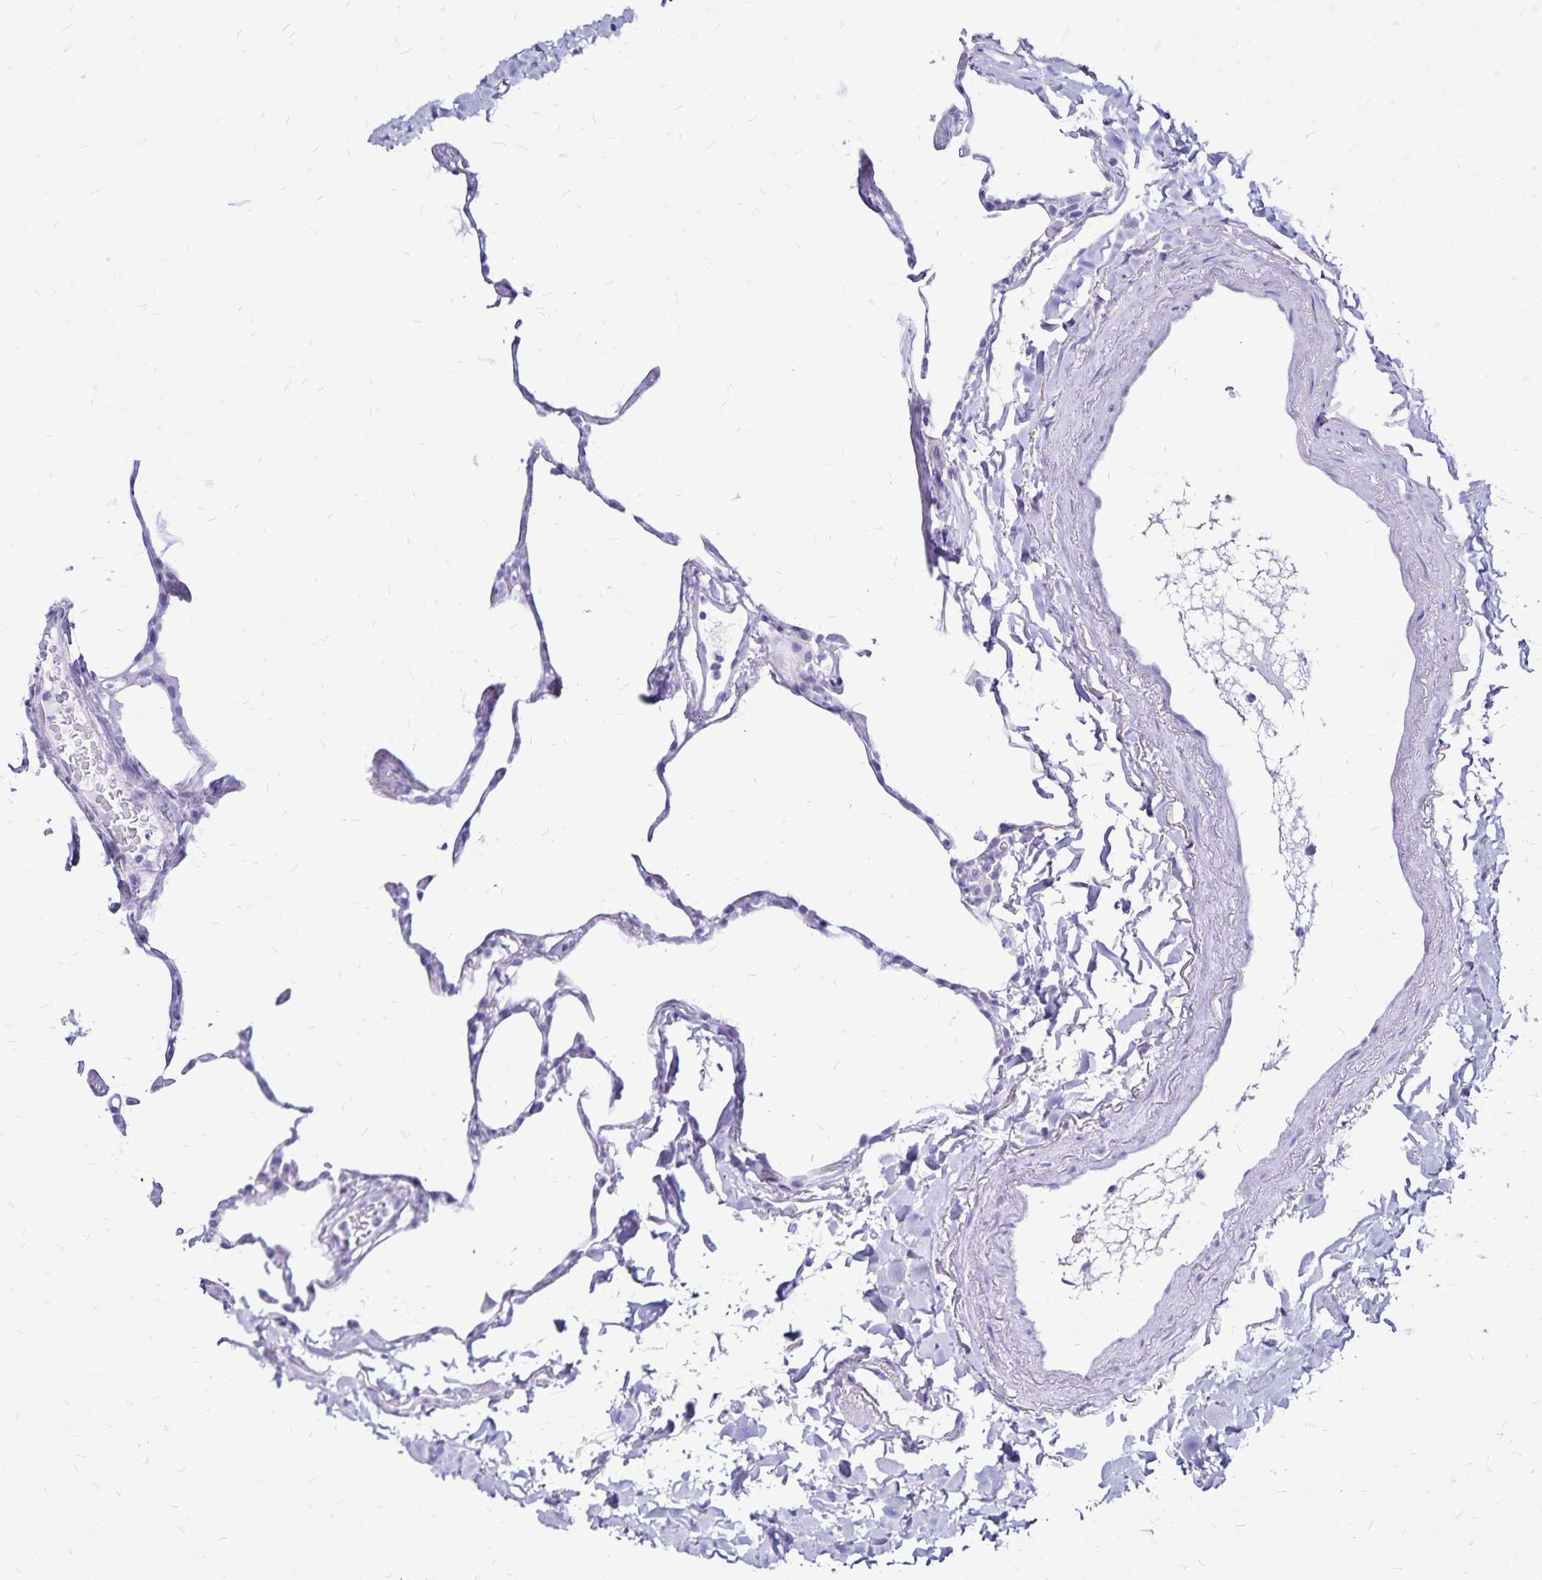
{"staining": {"intensity": "negative", "quantity": "none", "location": "none"}, "tissue": "lung", "cell_type": "Alveolar cells", "image_type": "normal", "snomed": [{"axis": "morphology", "description": "Normal tissue, NOS"}, {"axis": "topography", "description": "Lung"}], "caption": "DAB (3,3'-diaminobenzidine) immunohistochemical staining of normal human lung displays no significant staining in alveolar cells.", "gene": "LIN28B", "patient": {"sex": "male", "age": 65}}